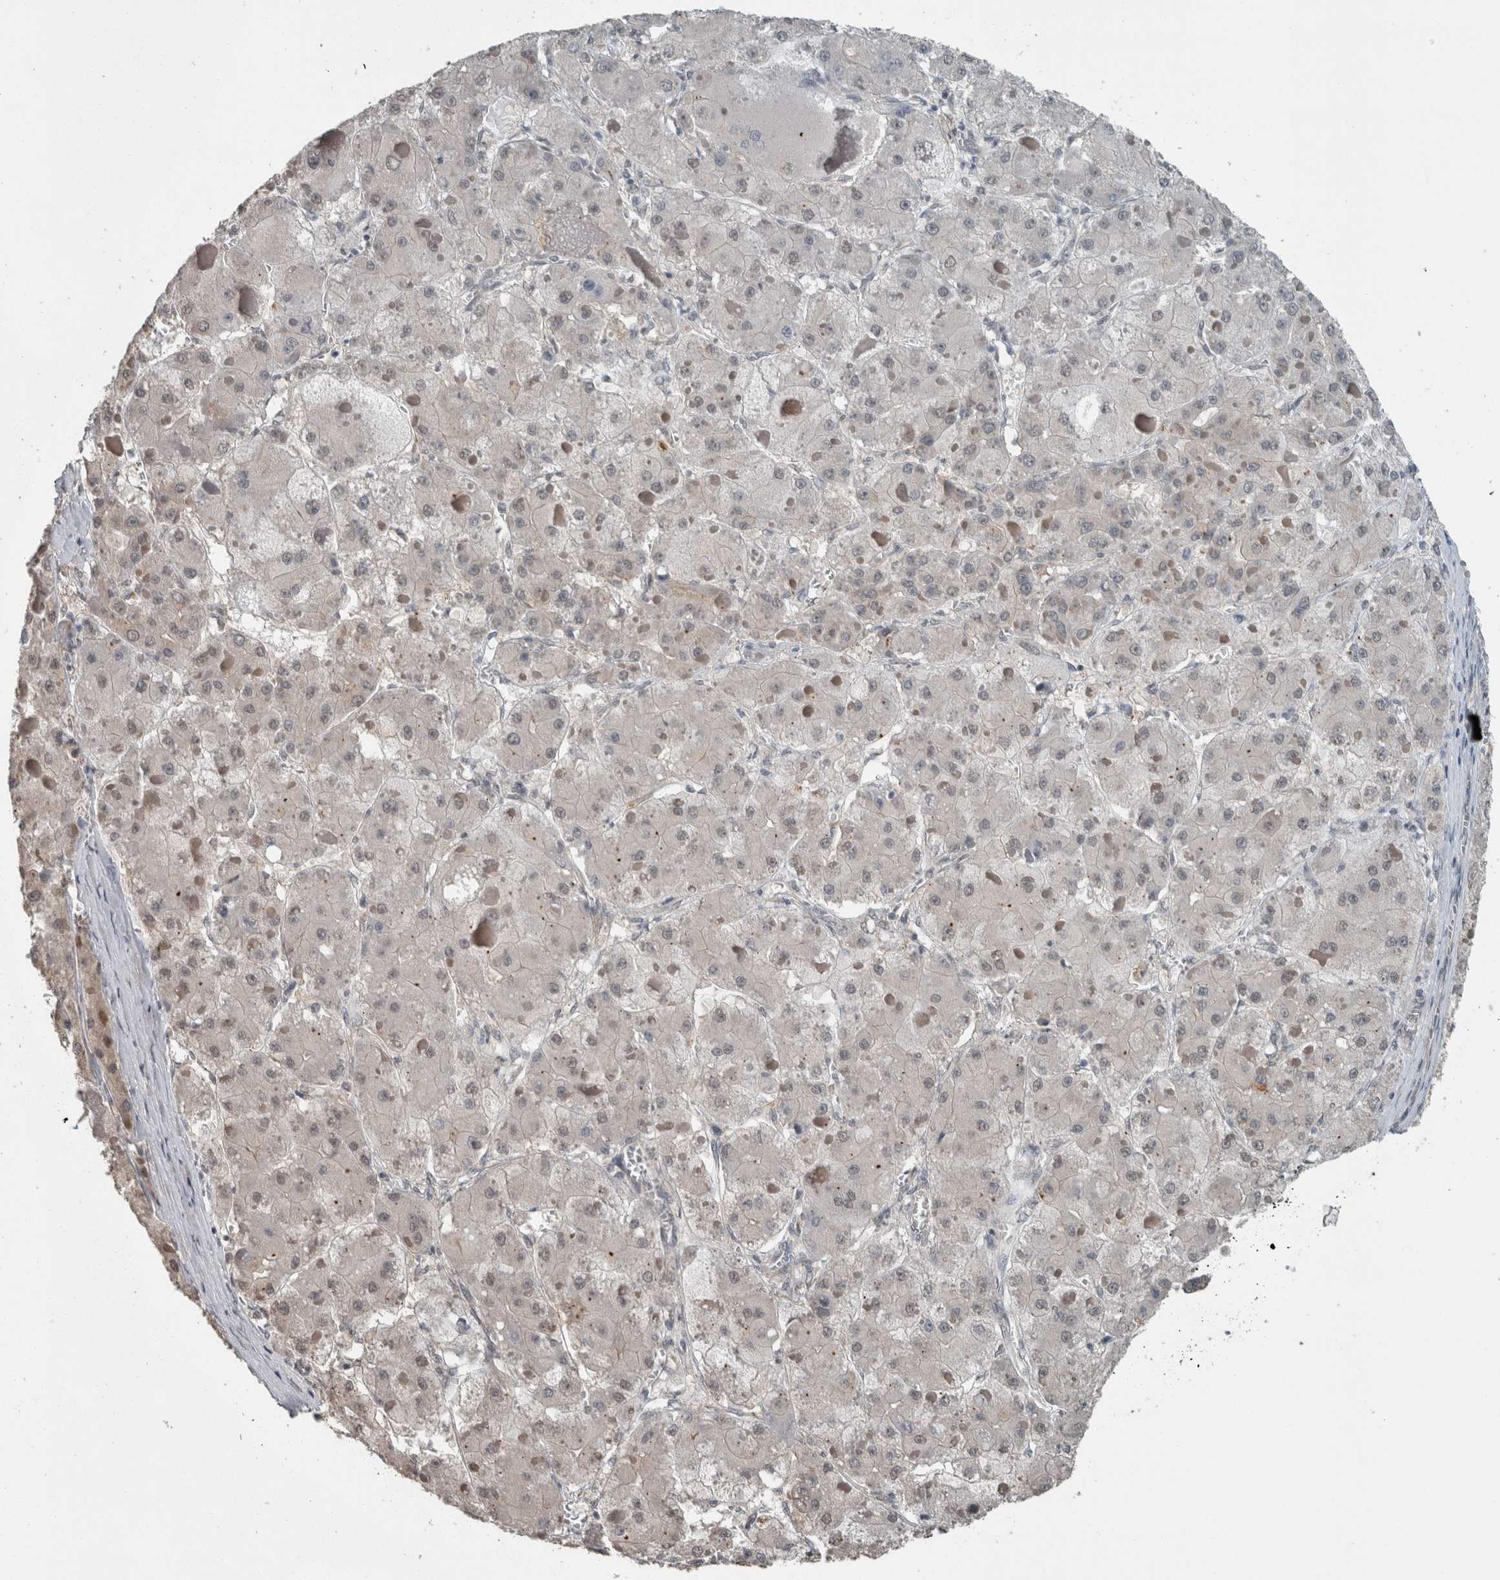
{"staining": {"intensity": "negative", "quantity": "none", "location": "none"}, "tissue": "liver cancer", "cell_type": "Tumor cells", "image_type": "cancer", "snomed": [{"axis": "morphology", "description": "Carcinoma, Hepatocellular, NOS"}, {"axis": "topography", "description": "Liver"}], "caption": "Liver hepatocellular carcinoma was stained to show a protein in brown. There is no significant positivity in tumor cells.", "gene": "MYO1E", "patient": {"sex": "female", "age": 73}}